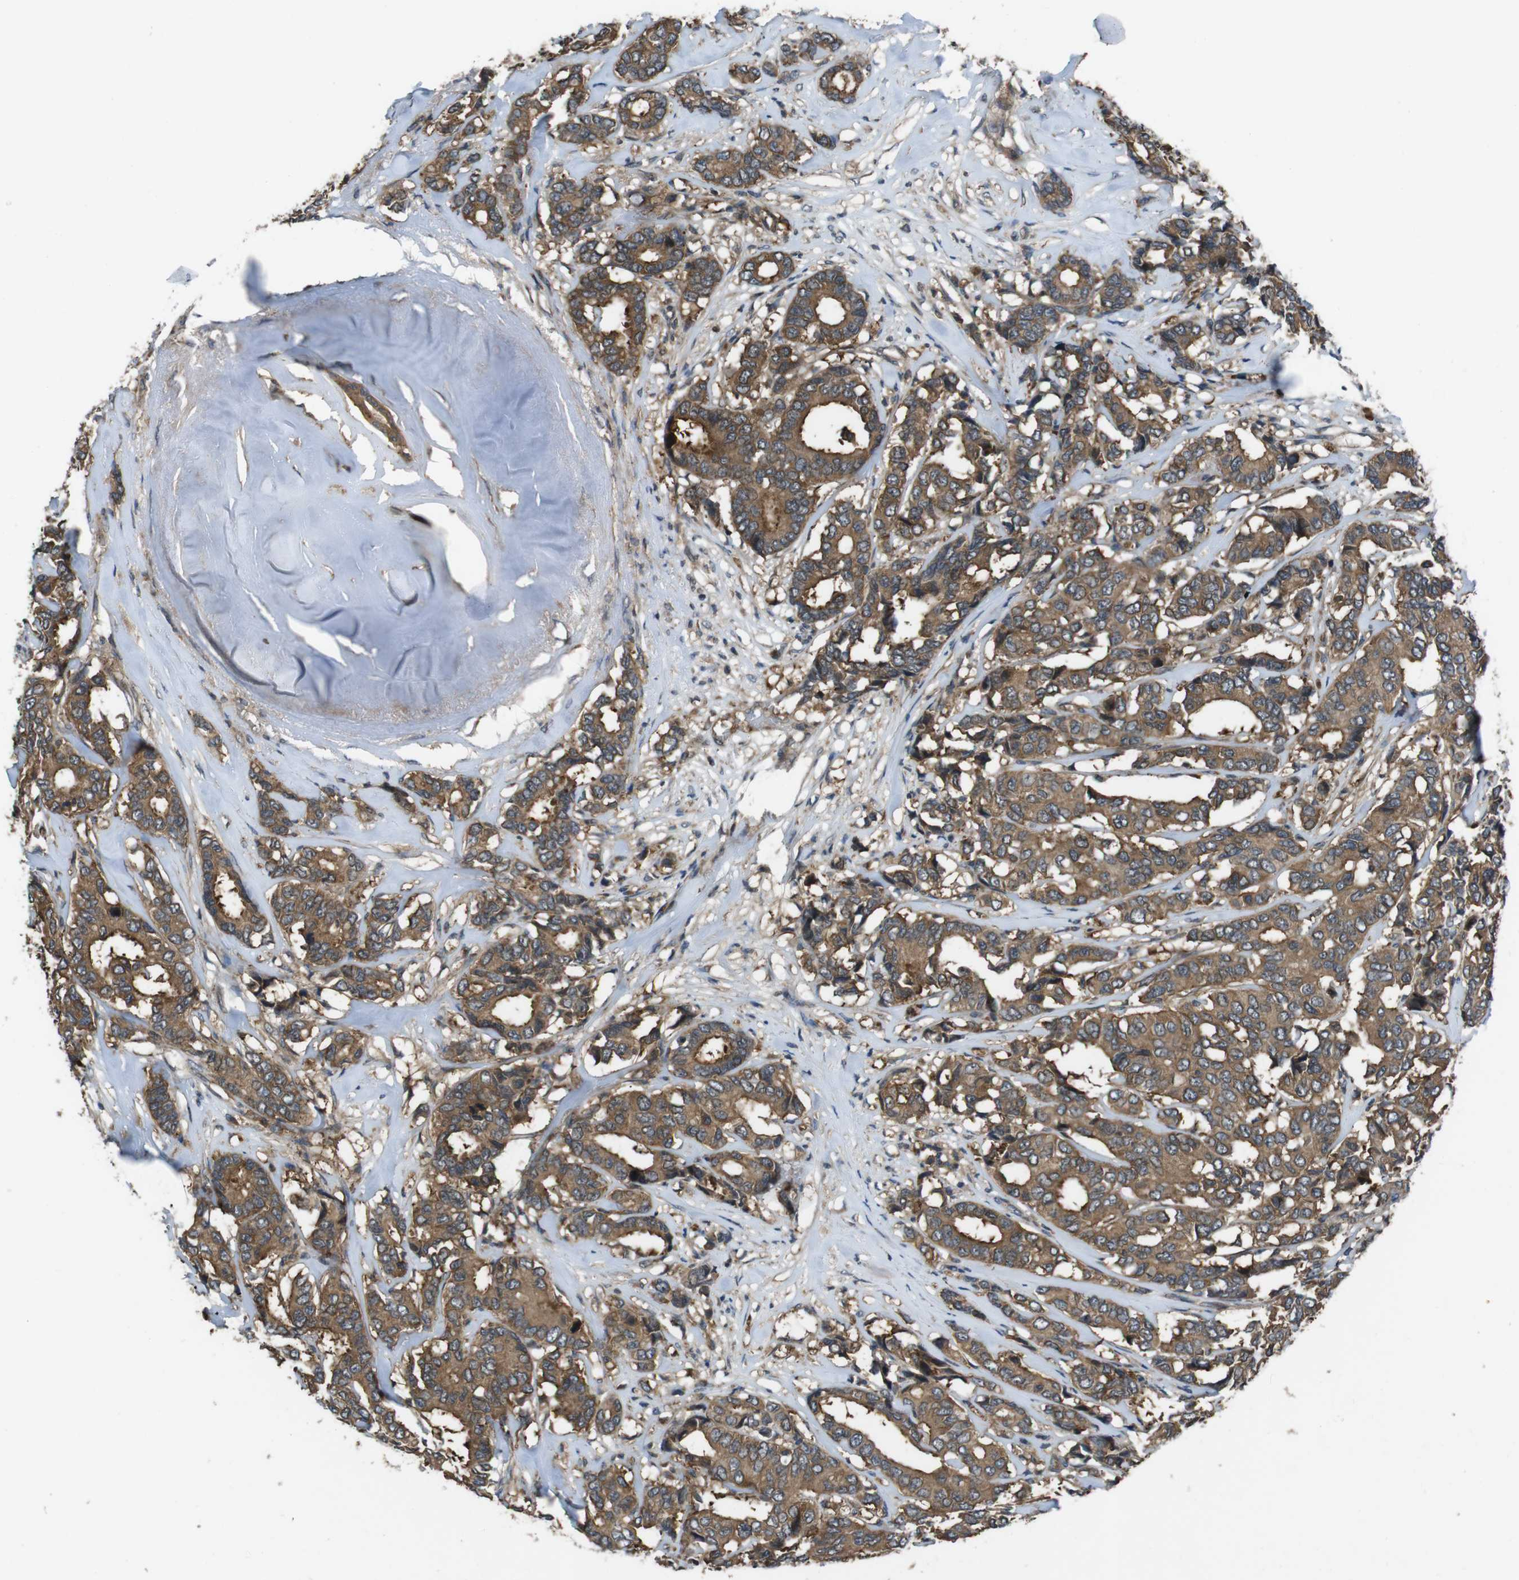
{"staining": {"intensity": "strong", "quantity": ">75%", "location": "cytoplasmic/membranous"}, "tissue": "breast cancer", "cell_type": "Tumor cells", "image_type": "cancer", "snomed": [{"axis": "morphology", "description": "Duct carcinoma"}, {"axis": "topography", "description": "Breast"}], "caption": "Strong cytoplasmic/membranous expression for a protein is seen in about >75% of tumor cells of intraductal carcinoma (breast) using immunohistochemistry (IHC).", "gene": "SLC22A23", "patient": {"sex": "female", "age": 87}}